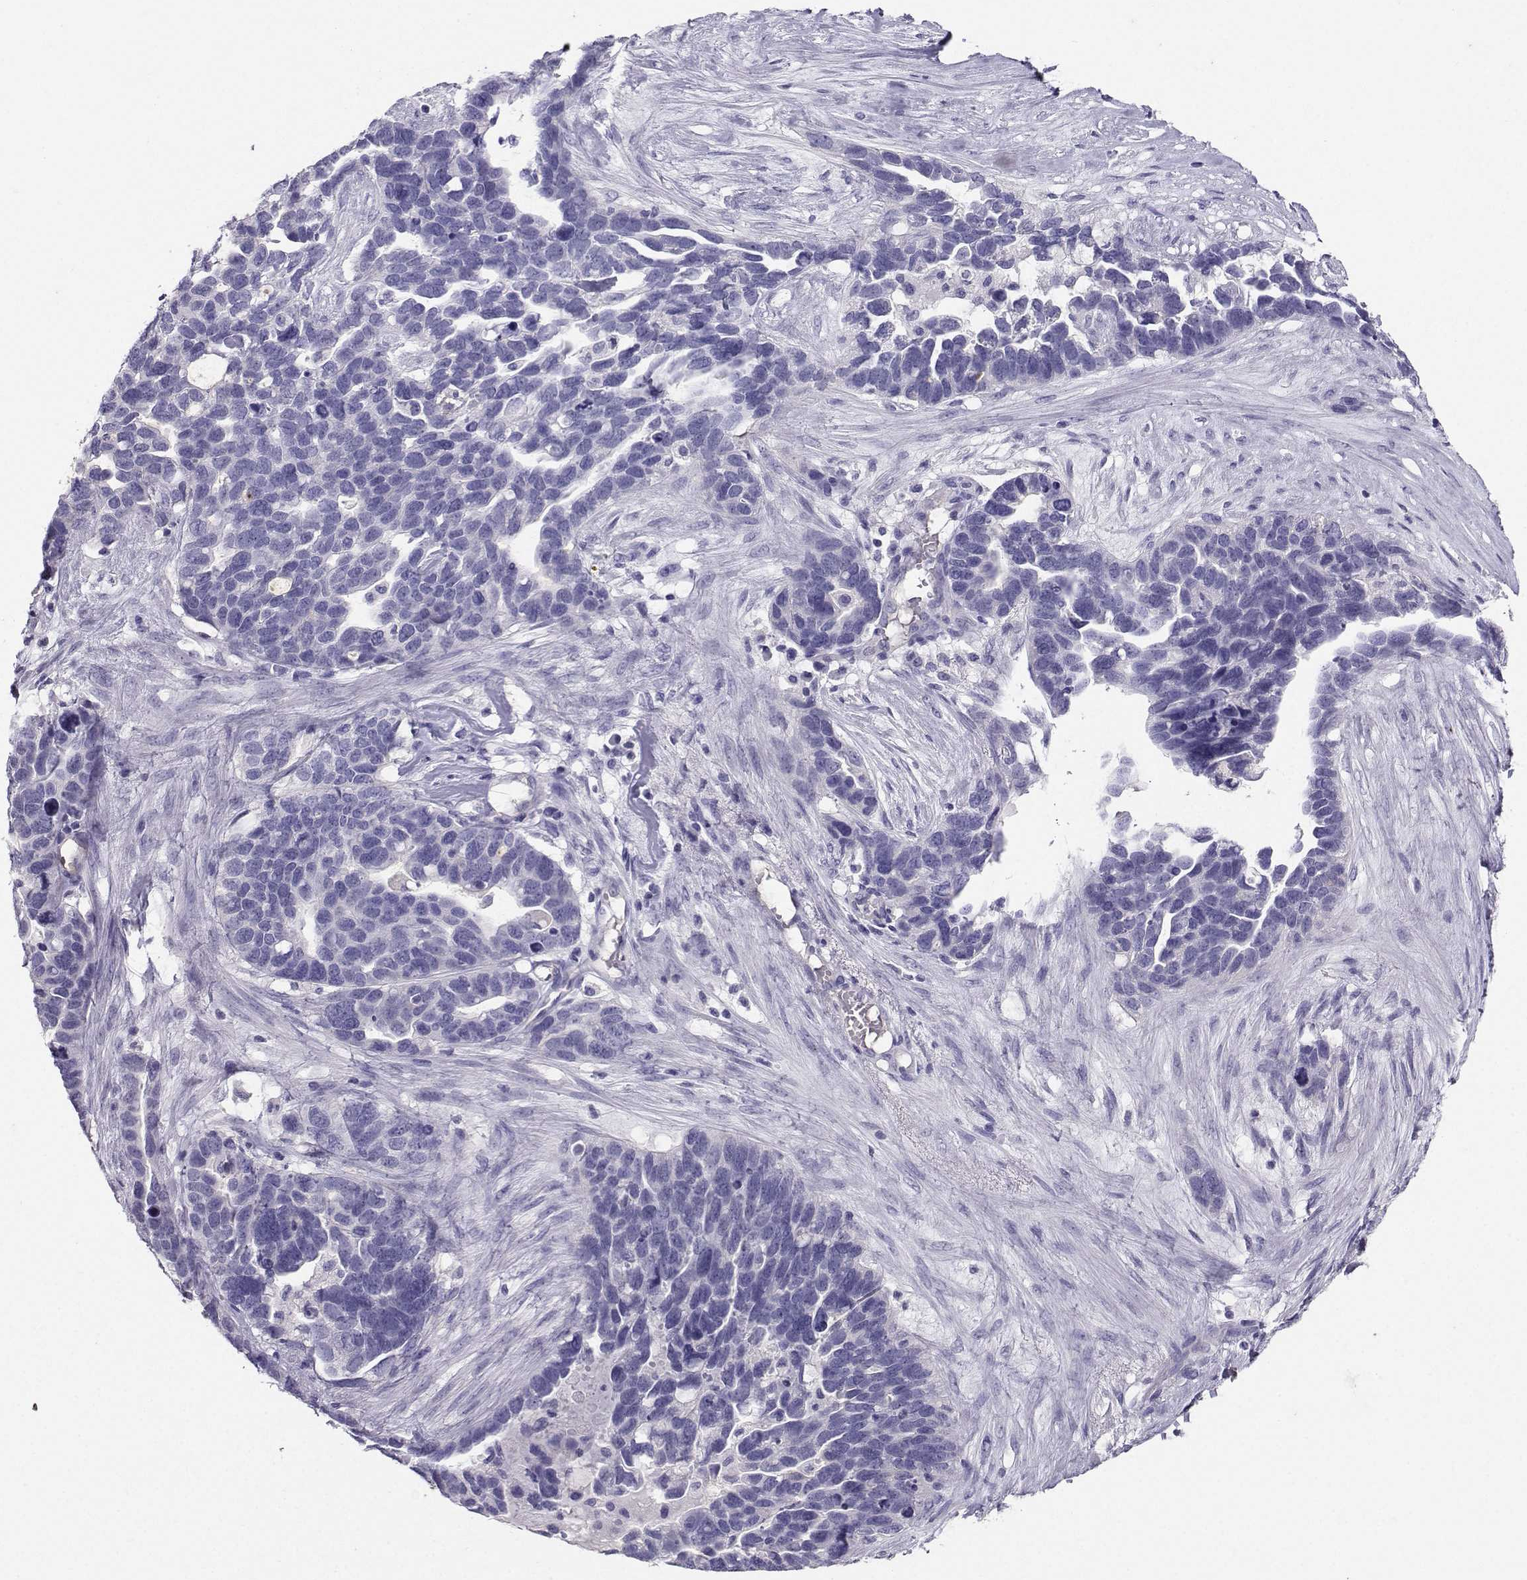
{"staining": {"intensity": "negative", "quantity": "none", "location": "none"}, "tissue": "ovarian cancer", "cell_type": "Tumor cells", "image_type": "cancer", "snomed": [{"axis": "morphology", "description": "Cystadenocarcinoma, serous, NOS"}, {"axis": "topography", "description": "Ovary"}], "caption": "Ovarian cancer was stained to show a protein in brown. There is no significant positivity in tumor cells. Nuclei are stained in blue.", "gene": "CLUL1", "patient": {"sex": "female", "age": 54}}